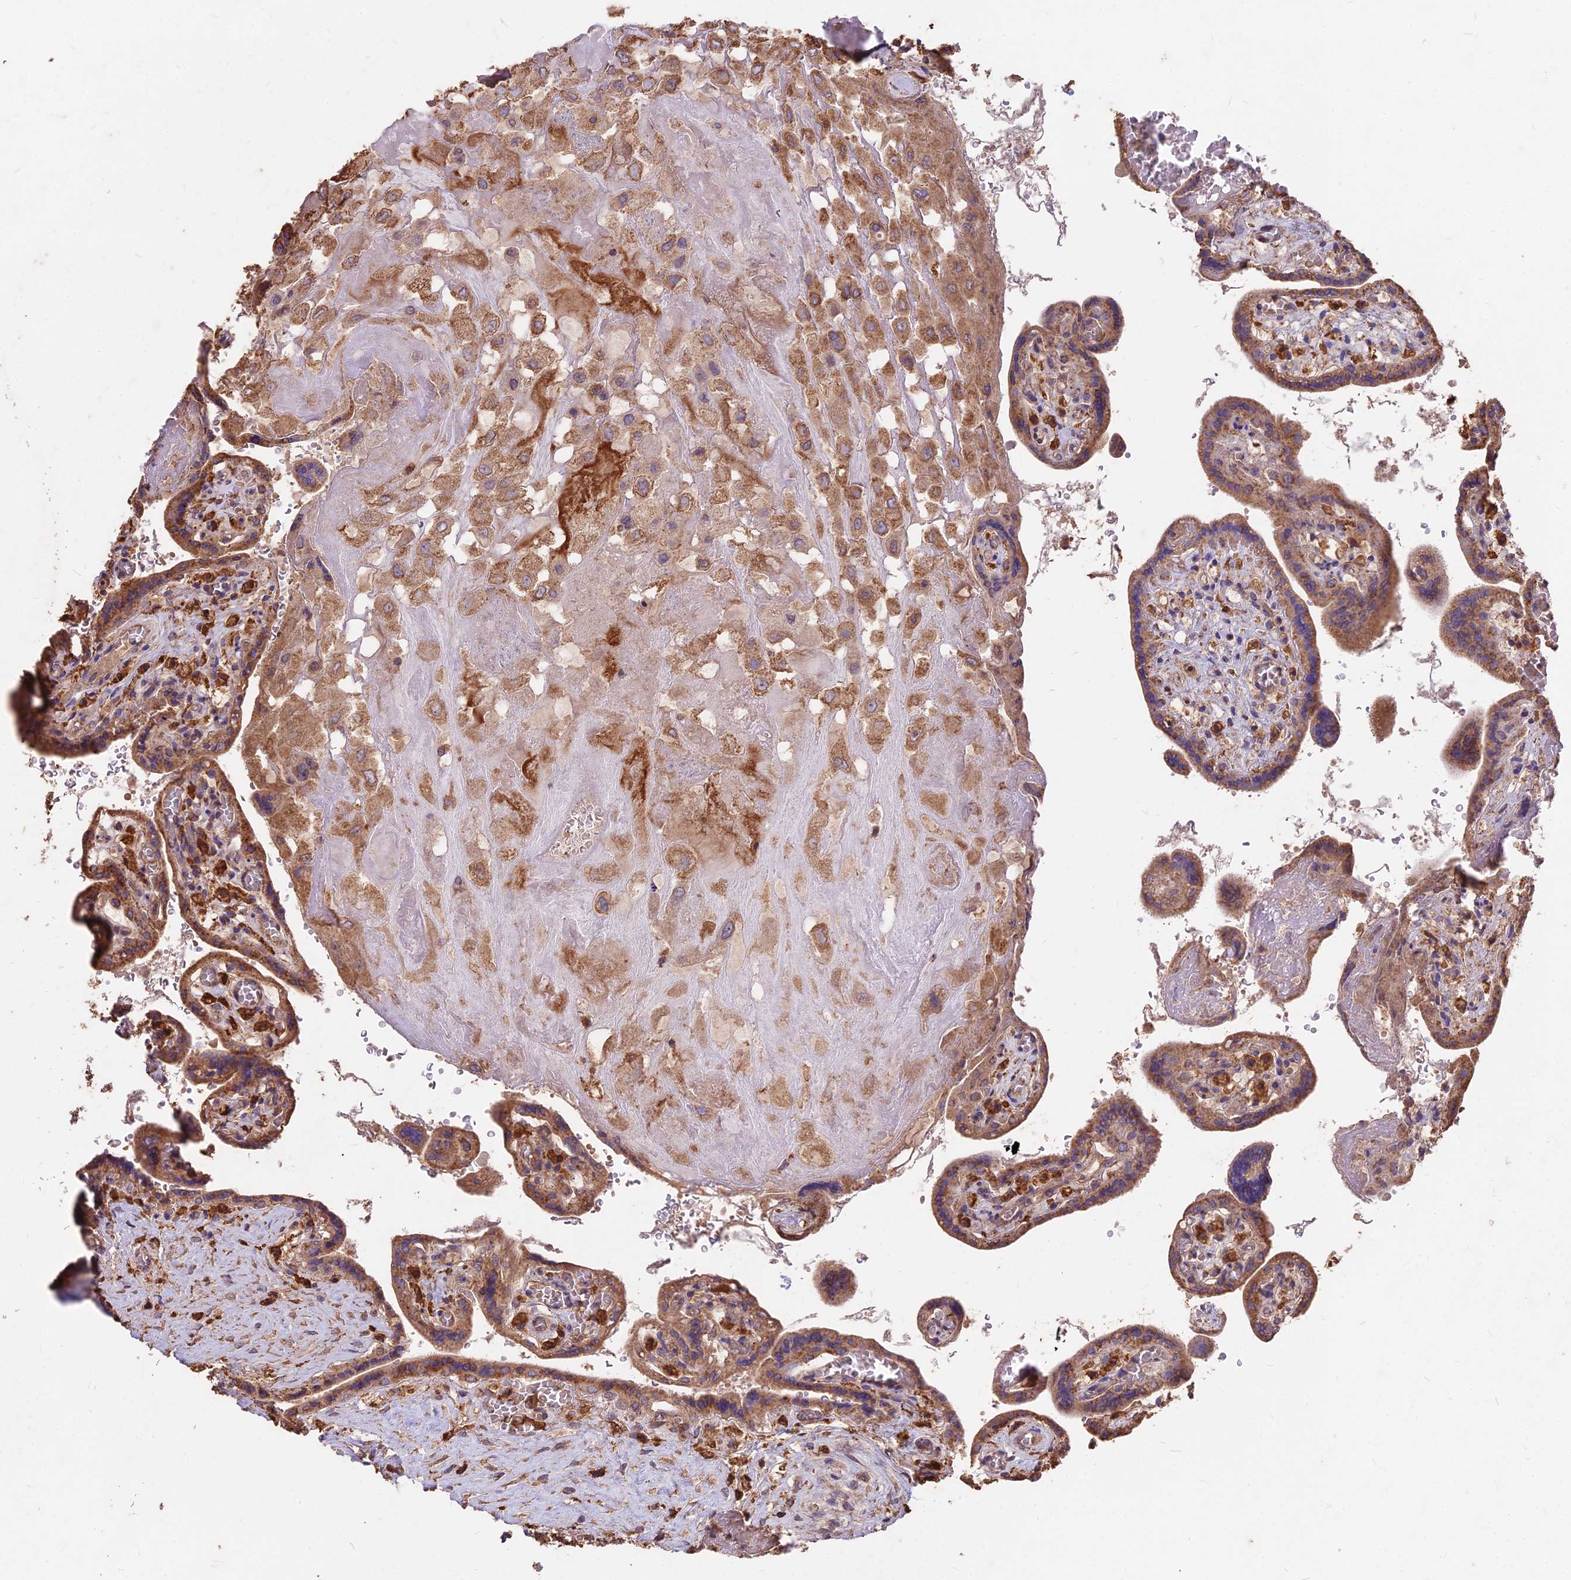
{"staining": {"intensity": "moderate", "quantity": ">75%", "location": "cytoplasmic/membranous"}, "tissue": "placenta", "cell_type": "Decidual cells", "image_type": "normal", "snomed": [{"axis": "morphology", "description": "Normal tissue, NOS"}, {"axis": "topography", "description": "Placenta"}], "caption": "A brown stain highlights moderate cytoplasmic/membranous positivity of a protein in decidual cells of benign human placenta.", "gene": "CEMIP2", "patient": {"sex": "female", "age": 37}}